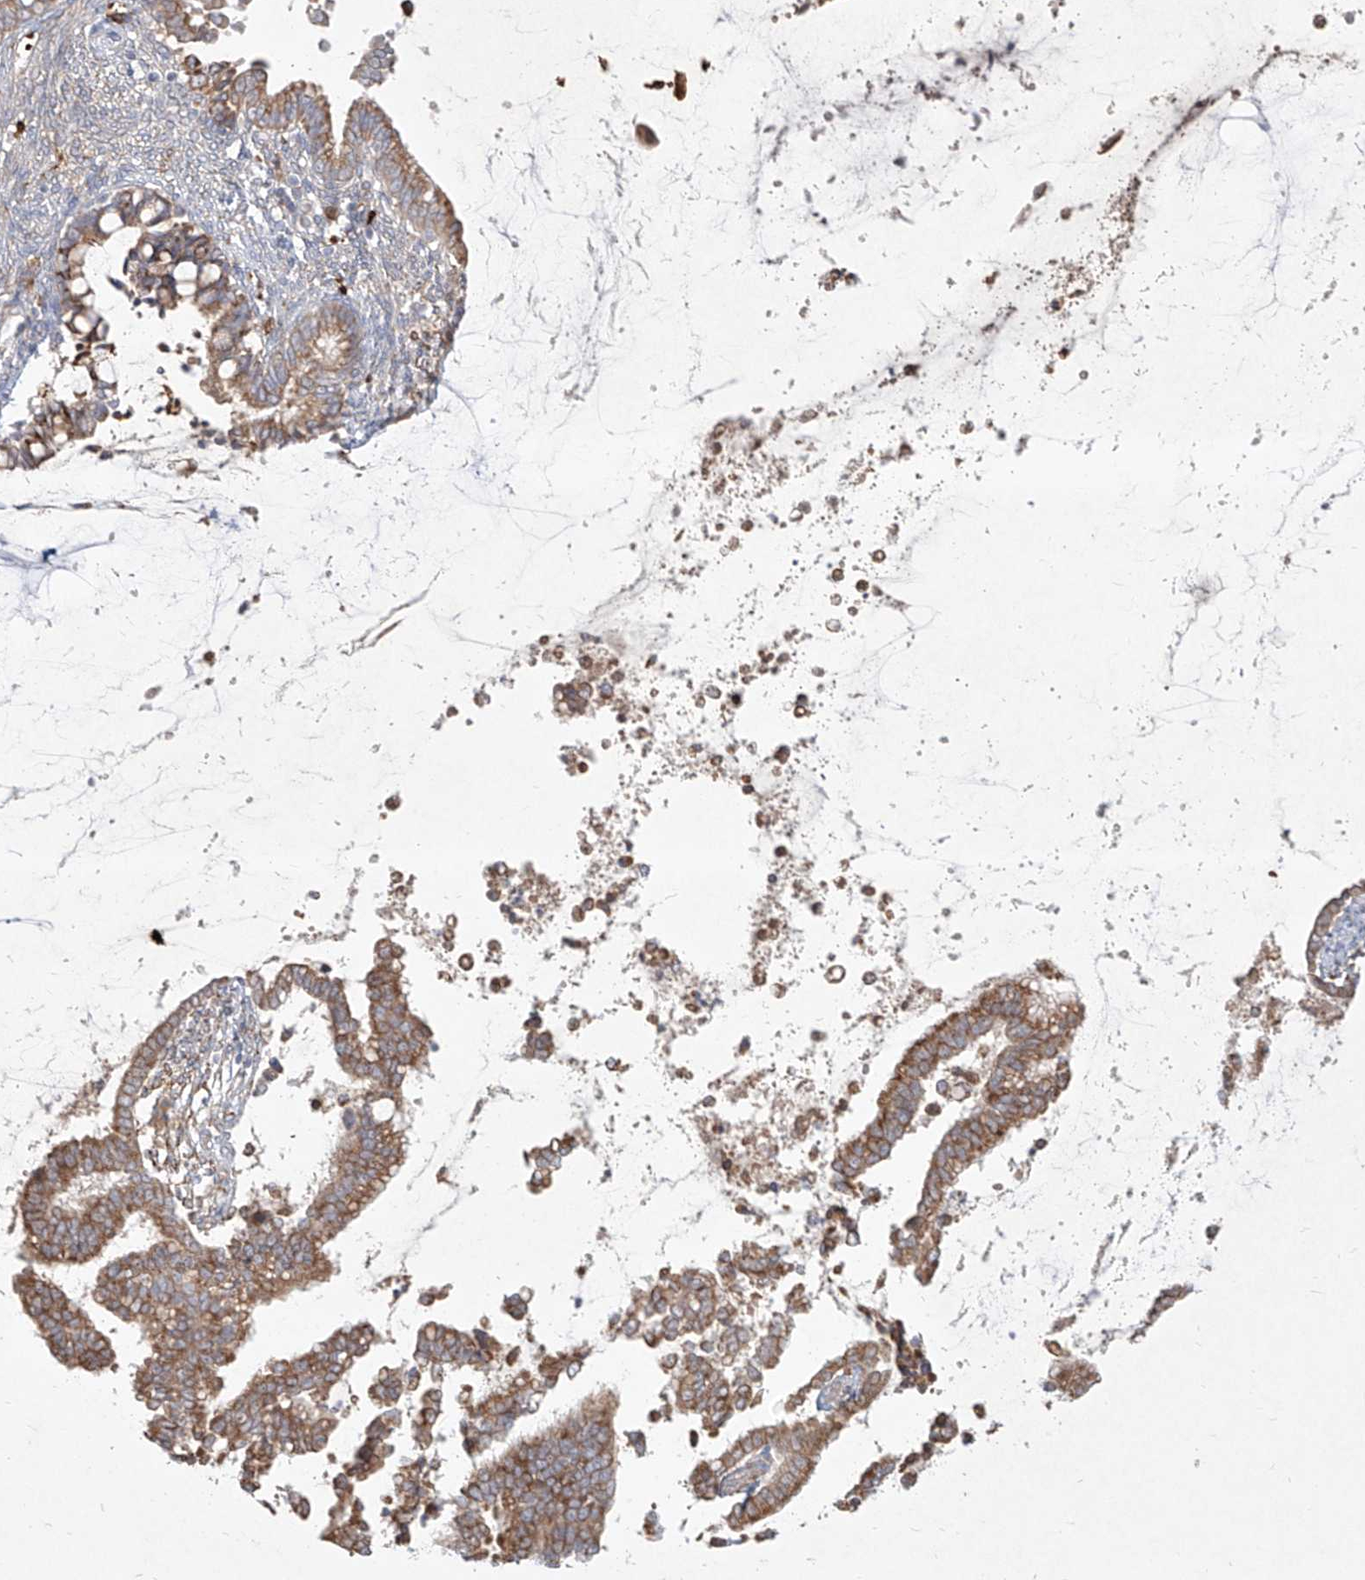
{"staining": {"intensity": "moderate", "quantity": ">75%", "location": "cytoplasmic/membranous"}, "tissue": "cervical cancer", "cell_type": "Tumor cells", "image_type": "cancer", "snomed": [{"axis": "morphology", "description": "Adenocarcinoma, NOS"}, {"axis": "topography", "description": "Cervix"}], "caption": "Tumor cells display moderate cytoplasmic/membranous expression in approximately >75% of cells in cervical adenocarcinoma. Nuclei are stained in blue.", "gene": "CD209", "patient": {"sex": "female", "age": 44}}